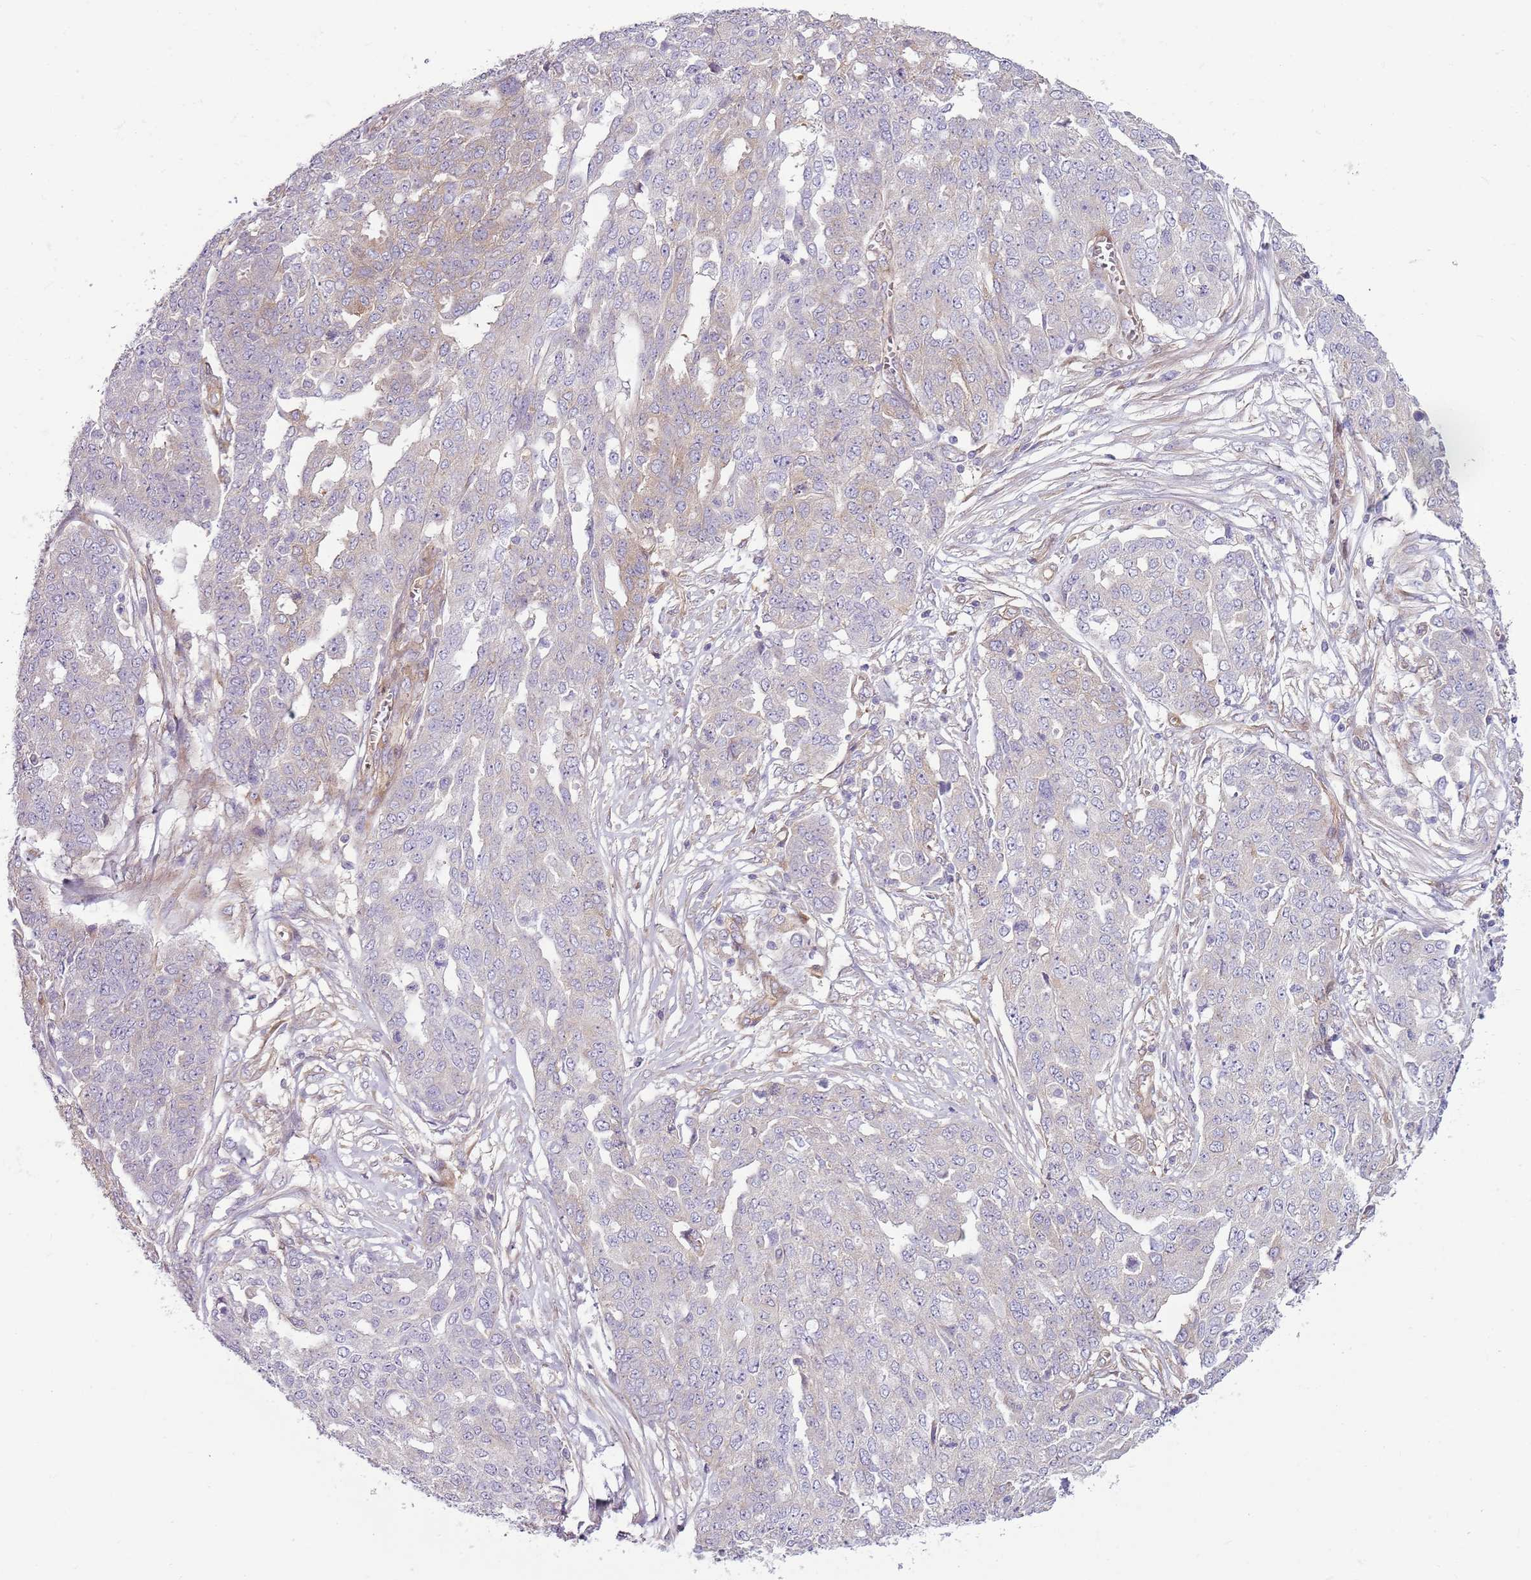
{"staining": {"intensity": "negative", "quantity": "none", "location": "none"}, "tissue": "ovarian cancer", "cell_type": "Tumor cells", "image_type": "cancer", "snomed": [{"axis": "morphology", "description": "Cystadenocarcinoma, serous, NOS"}, {"axis": "topography", "description": "Soft tissue"}, {"axis": "topography", "description": "Ovary"}], "caption": "A high-resolution micrograph shows immunohistochemistry (IHC) staining of ovarian cancer (serous cystadenocarcinoma), which shows no significant staining in tumor cells. (DAB IHC with hematoxylin counter stain).", "gene": "SNX1", "patient": {"sex": "female", "age": 57}}